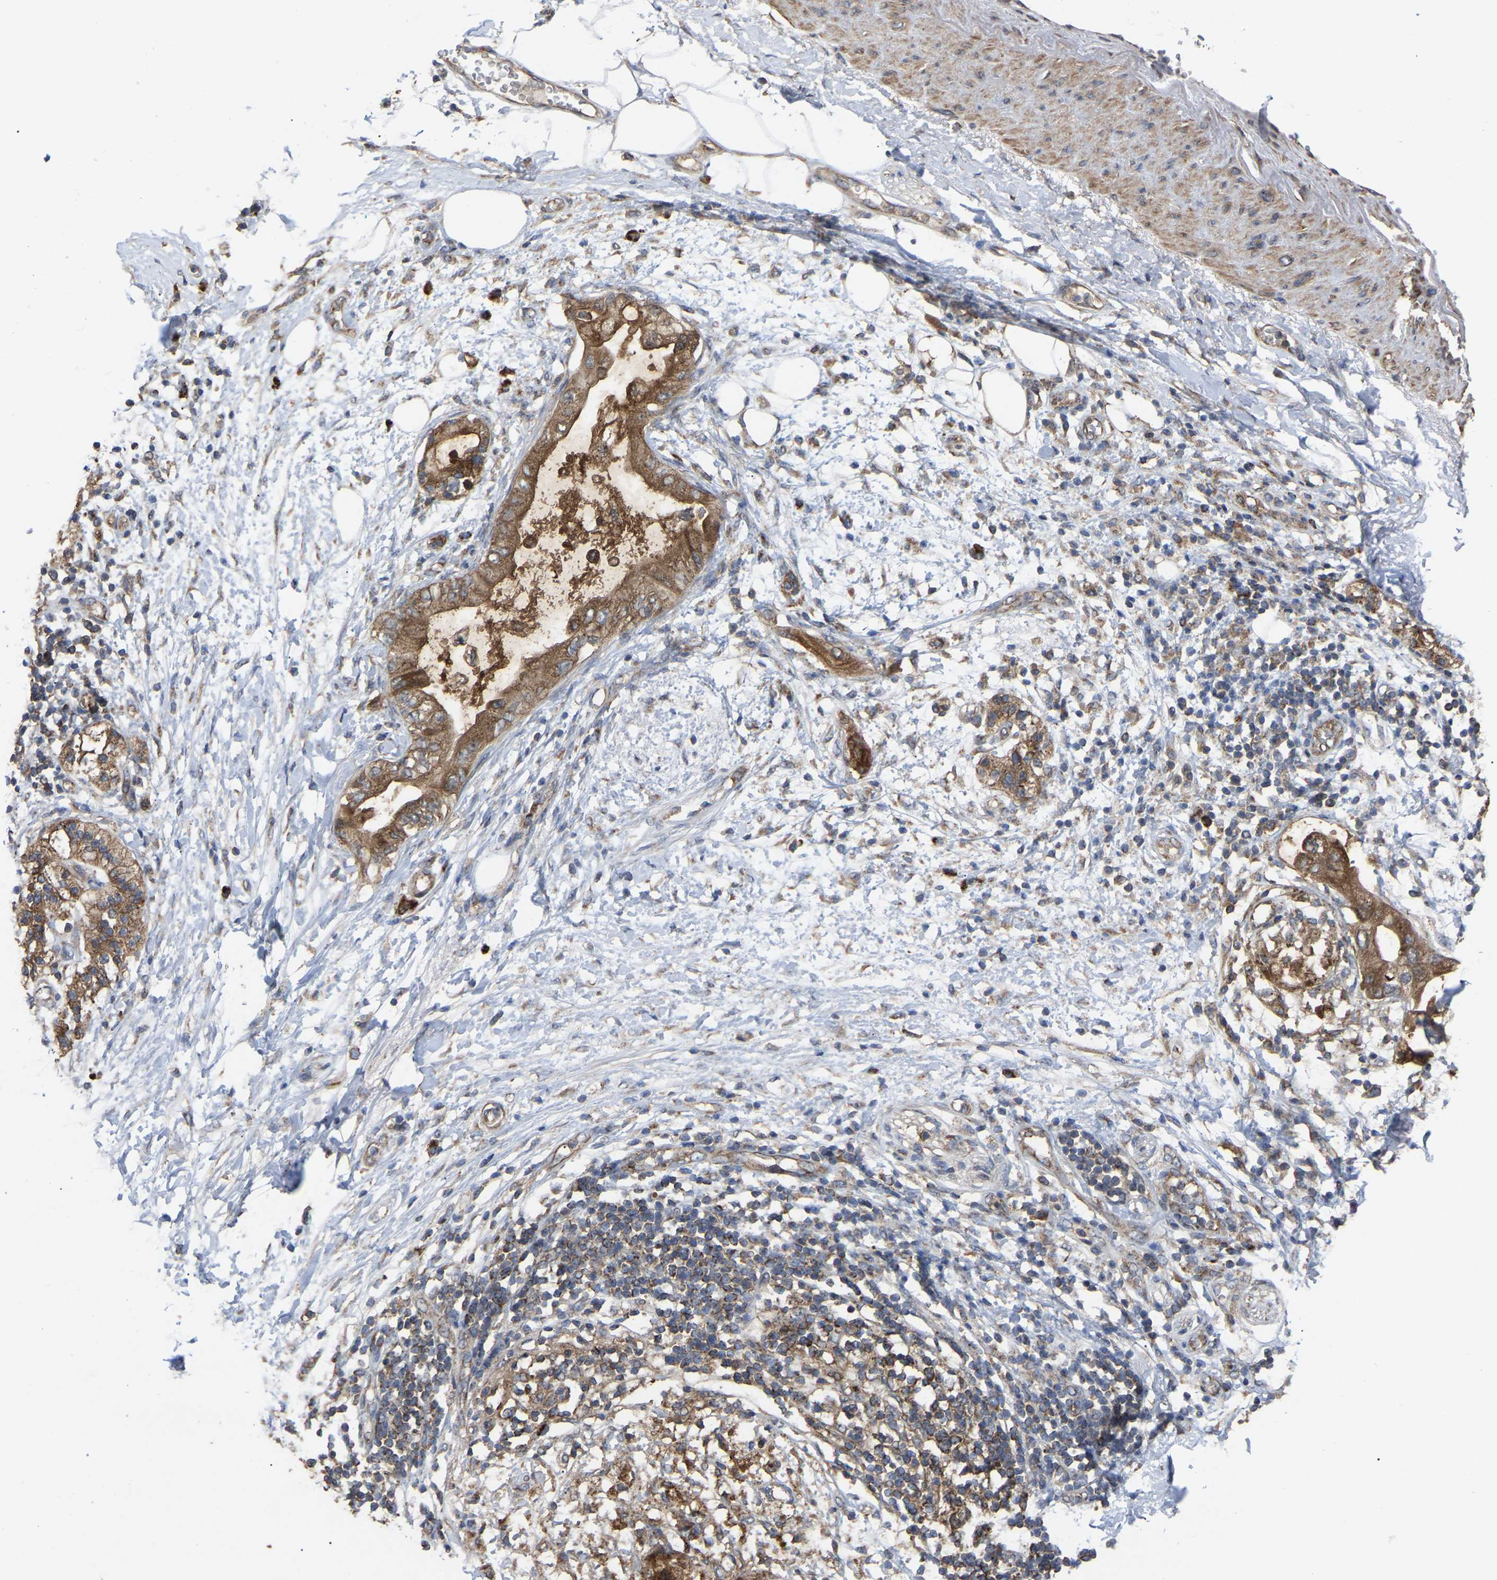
{"staining": {"intensity": "moderate", "quantity": ">75%", "location": "cytoplasmic/membranous"}, "tissue": "adipose tissue", "cell_type": "Adipocytes", "image_type": "normal", "snomed": [{"axis": "morphology", "description": "Normal tissue, NOS"}, {"axis": "morphology", "description": "Adenocarcinoma, NOS"}, {"axis": "topography", "description": "Duodenum"}, {"axis": "topography", "description": "Peripheral nerve tissue"}], "caption": "Immunohistochemistry (DAB (3,3'-diaminobenzidine)) staining of benign human adipose tissue reveals moderate cytoplasmic/membranous protein staining in about >75% of adipocytes. The staining was performed using DAB (3,3'-diaminobenzidine), with brown indicating positive protein expression. Nuclei are stained blue with hematoxylin.", "gene": "GCC1", "patient": {"sex": "female", "age": 60}}